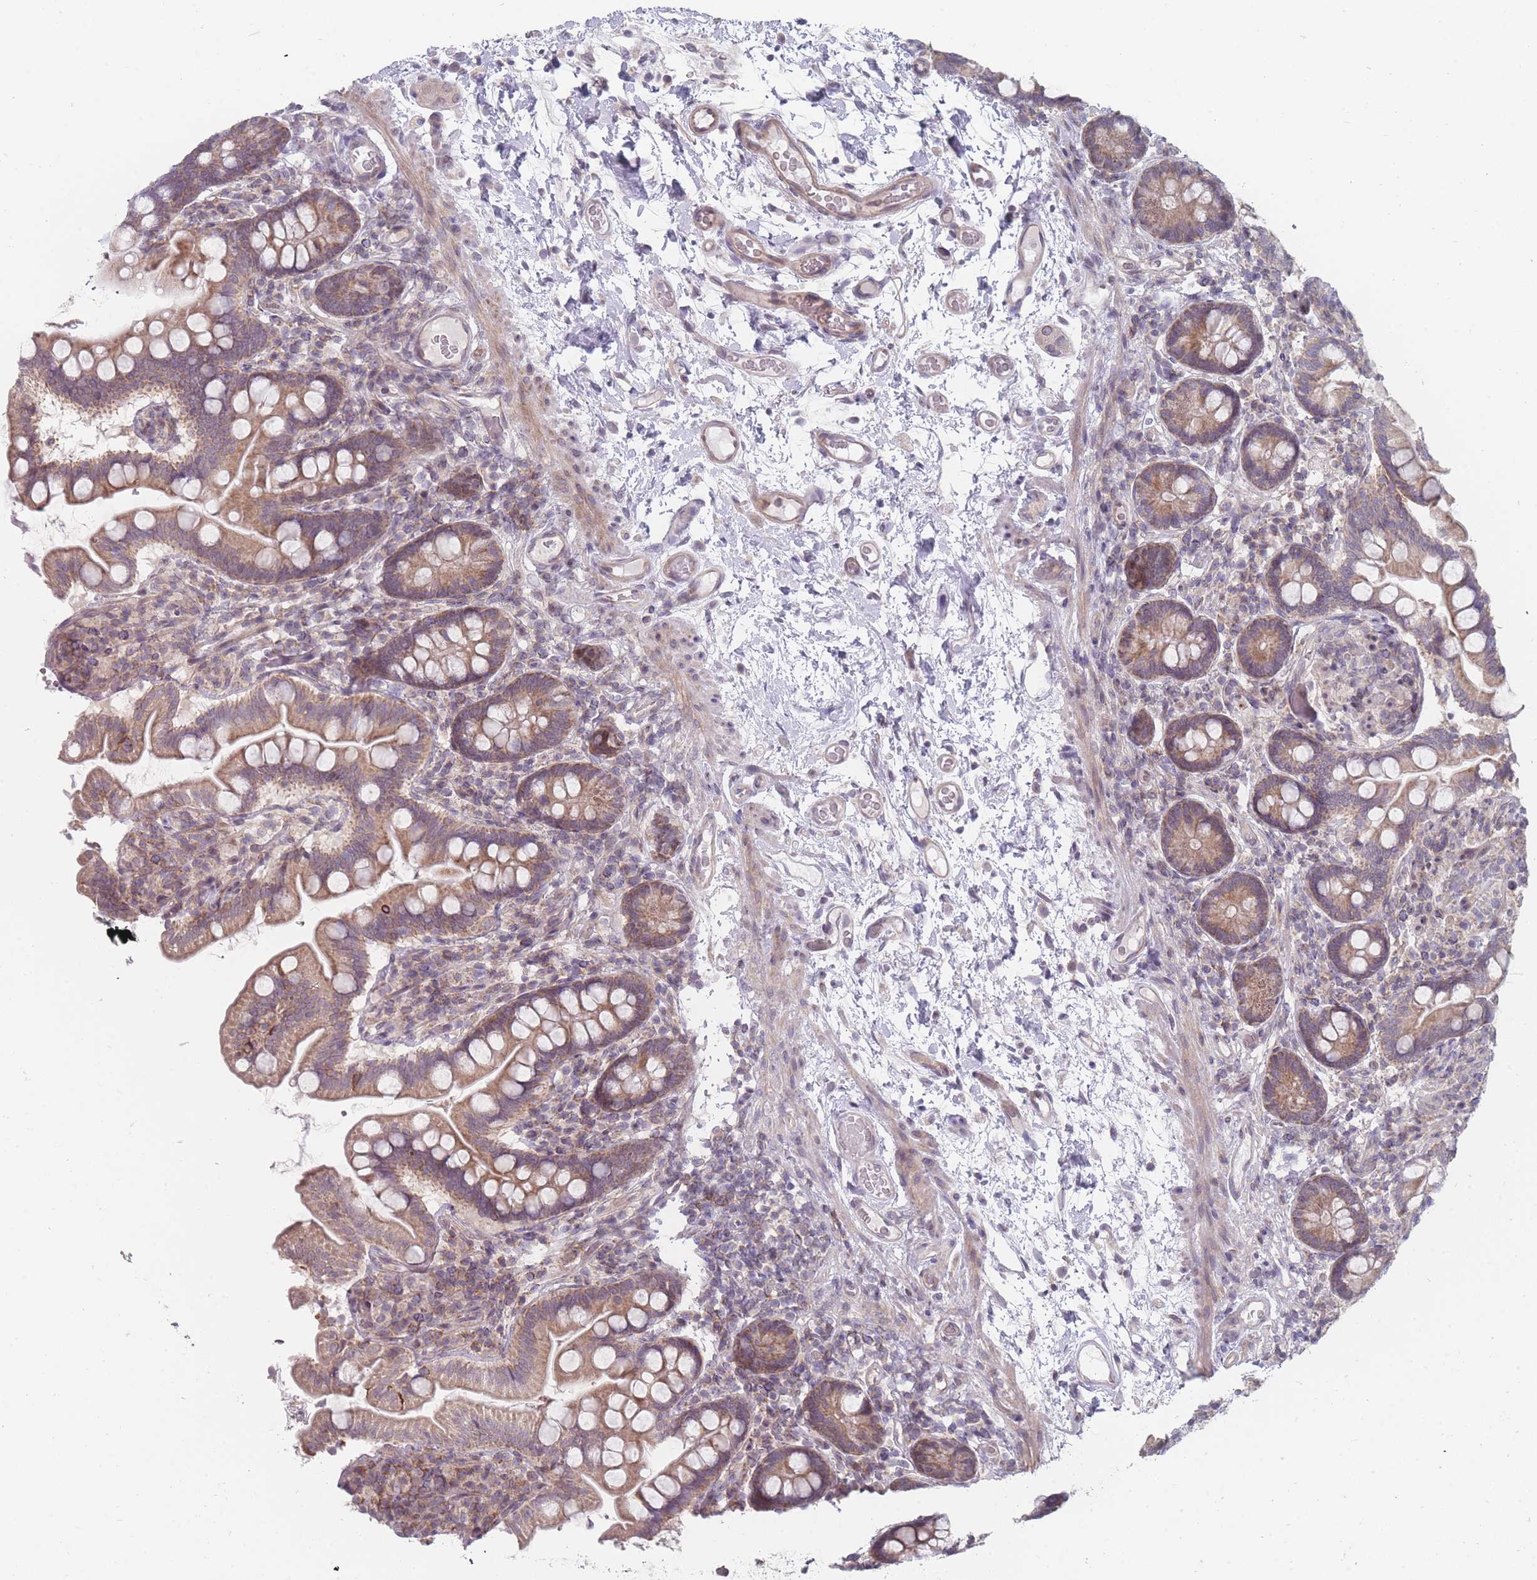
{"staining": {"intensity": "moderate", "quantity": ">75%", "location": "cytoplasmic/membranous"}, "tissue": "small intestine", "cell_type": "Glandular cells", "image_type": "normal", "snomed": [{"axis": "morphology", "description": "Normal tissue, NOS"}, {"axis": "topography", "description": "Small intestine"}], "caption": "This photomicrograph displays immunohistochemistry (IHC) staining of normal human small intestine, with medium moderate cytoplasmic/membranous positivity in approximately >75% of glandular cells.", "gene": "PCDH12", "patient": {"sex": "female", "age": 64}}